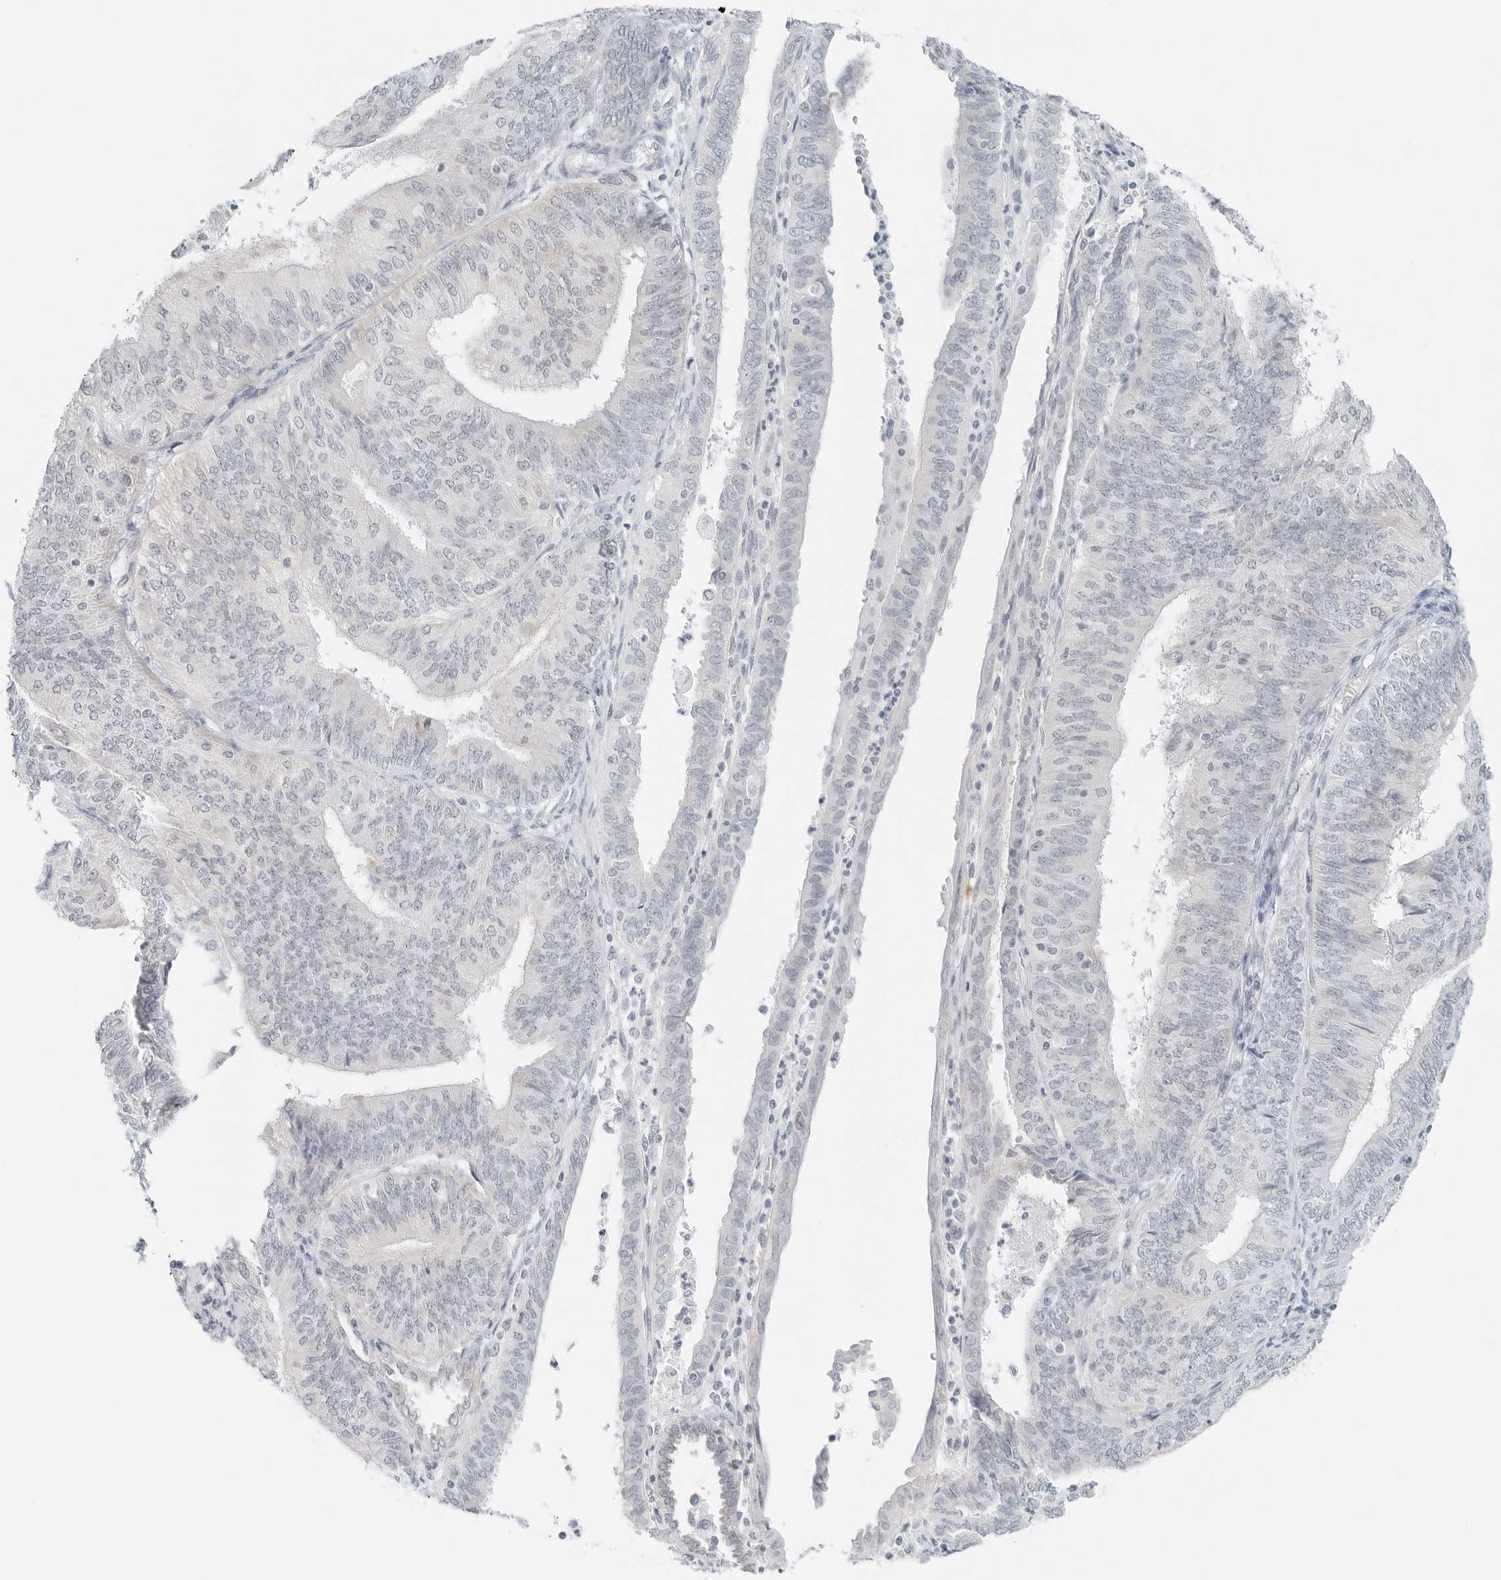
{"staining": {"intensity": "negative", "quantity": "none", "location": "none"}, "tissue": "endometrial cancer", "cell_type": "Tumor cells", "image_type": "cancer", "snomed": [{"axis": "morphology", "description": "Adenocarcinoma, NOS"}, {"axis": "topography", "description": "Endometrium"}], "caption": "This is an IHC micrograph of endometrial cancer (adenocarcinoma). There is no staining in tumor cells.", "gene": "CCSAP", "patient": {"sex": "female", "age": 58}}